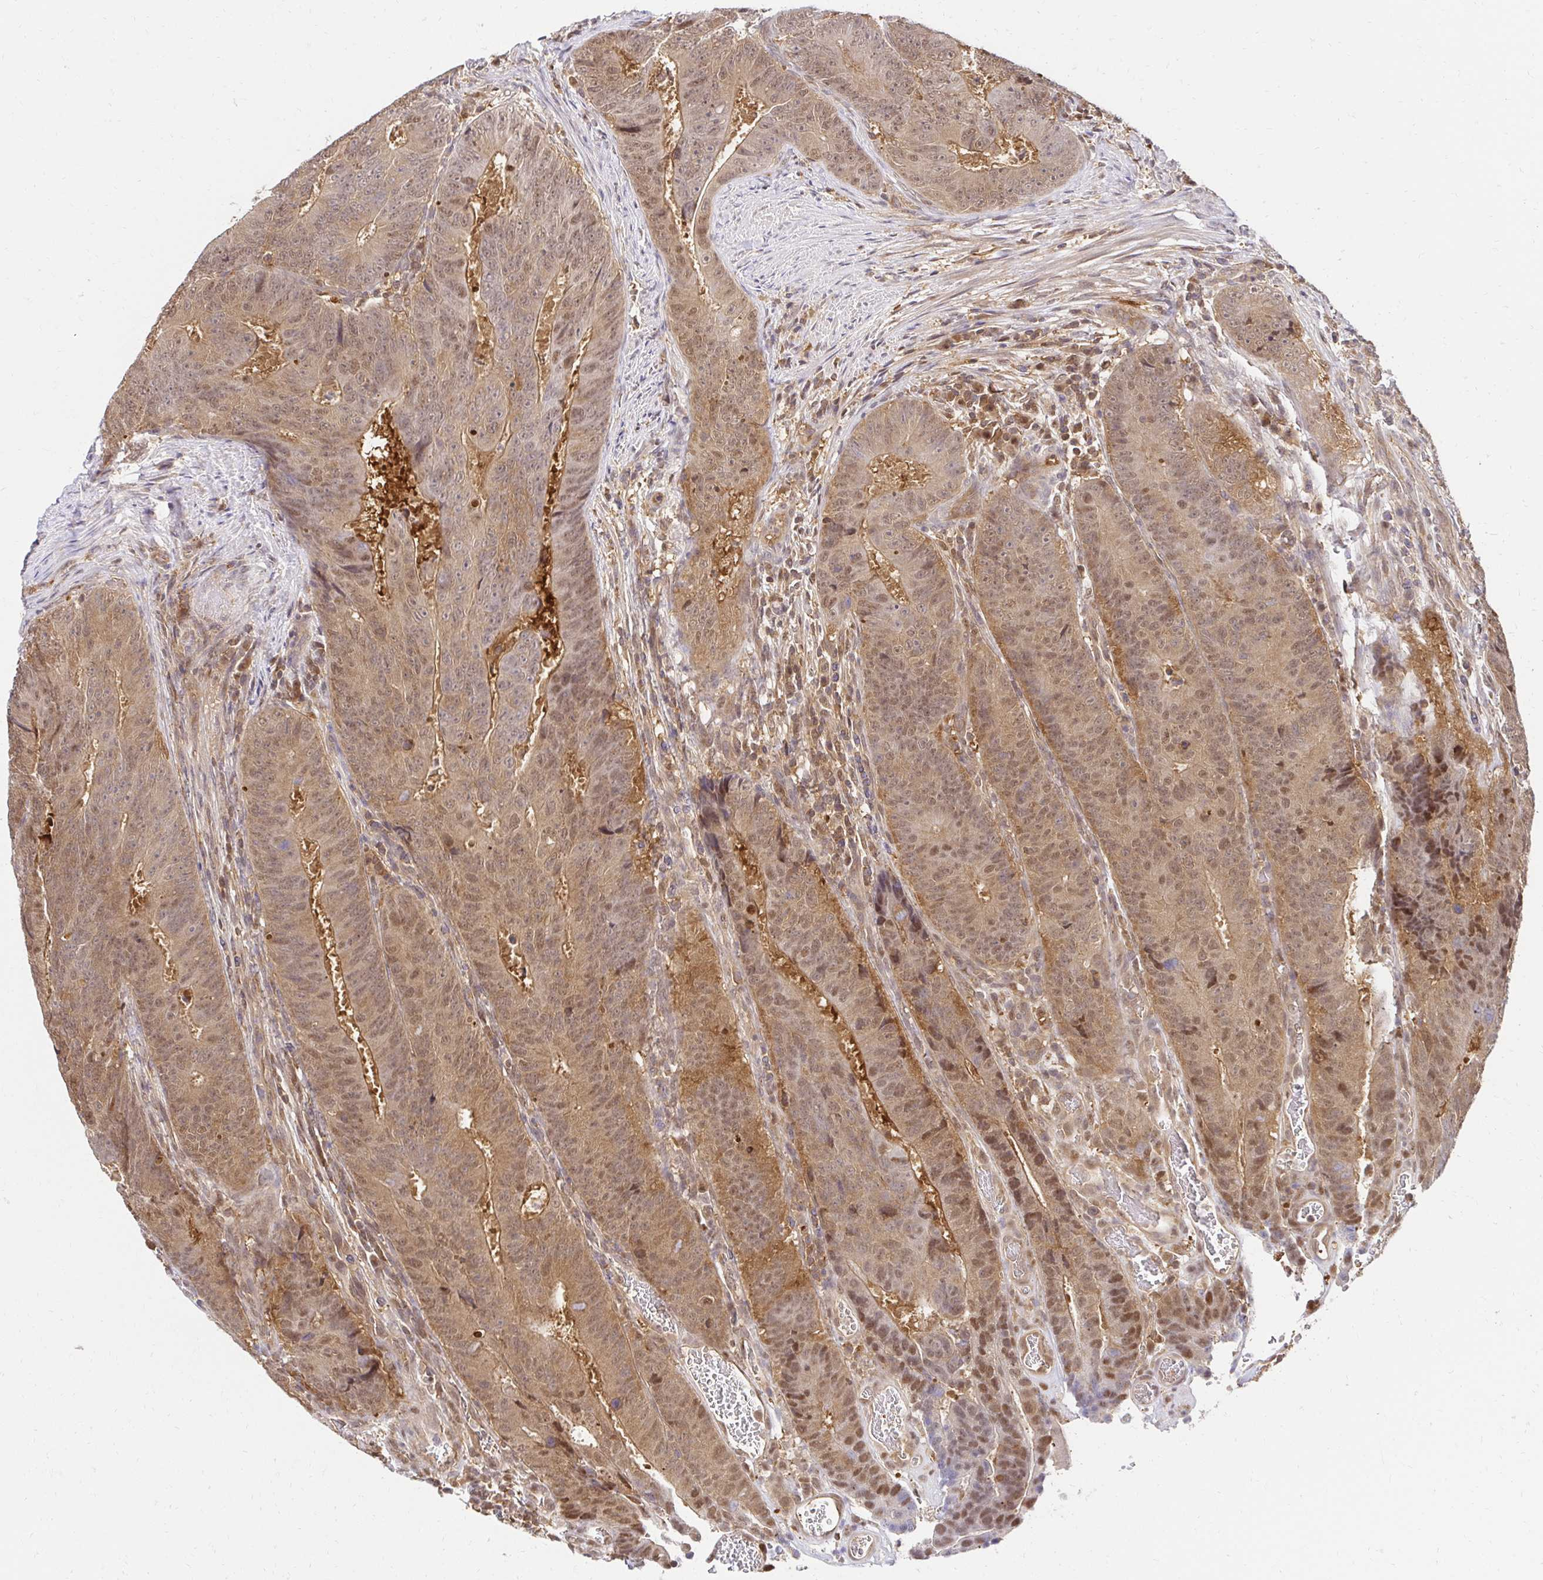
{"staining": {"intensity": "moderate", "quantity": ">75%", "location": "cytoplasmic/membranous,nuclear"}, "tissue": "colorectal cancer", "cell_type": "Tumor cells", "image_type": "cancer", "snomed": [{"axis": "morphology", "description": "Adenocarcinoma, NOS"}, {"axis": "topography", "description": "Colon"}], "caption": "Immunohistochemical staining of adenocarcinoma (colorectal) reveals moderate cytoplasmic/membranous and nuclear protein positivity in about >75% of tumor cells.", "gene": "PSMA4", "patient": {"sex": "female", "age": 48}}